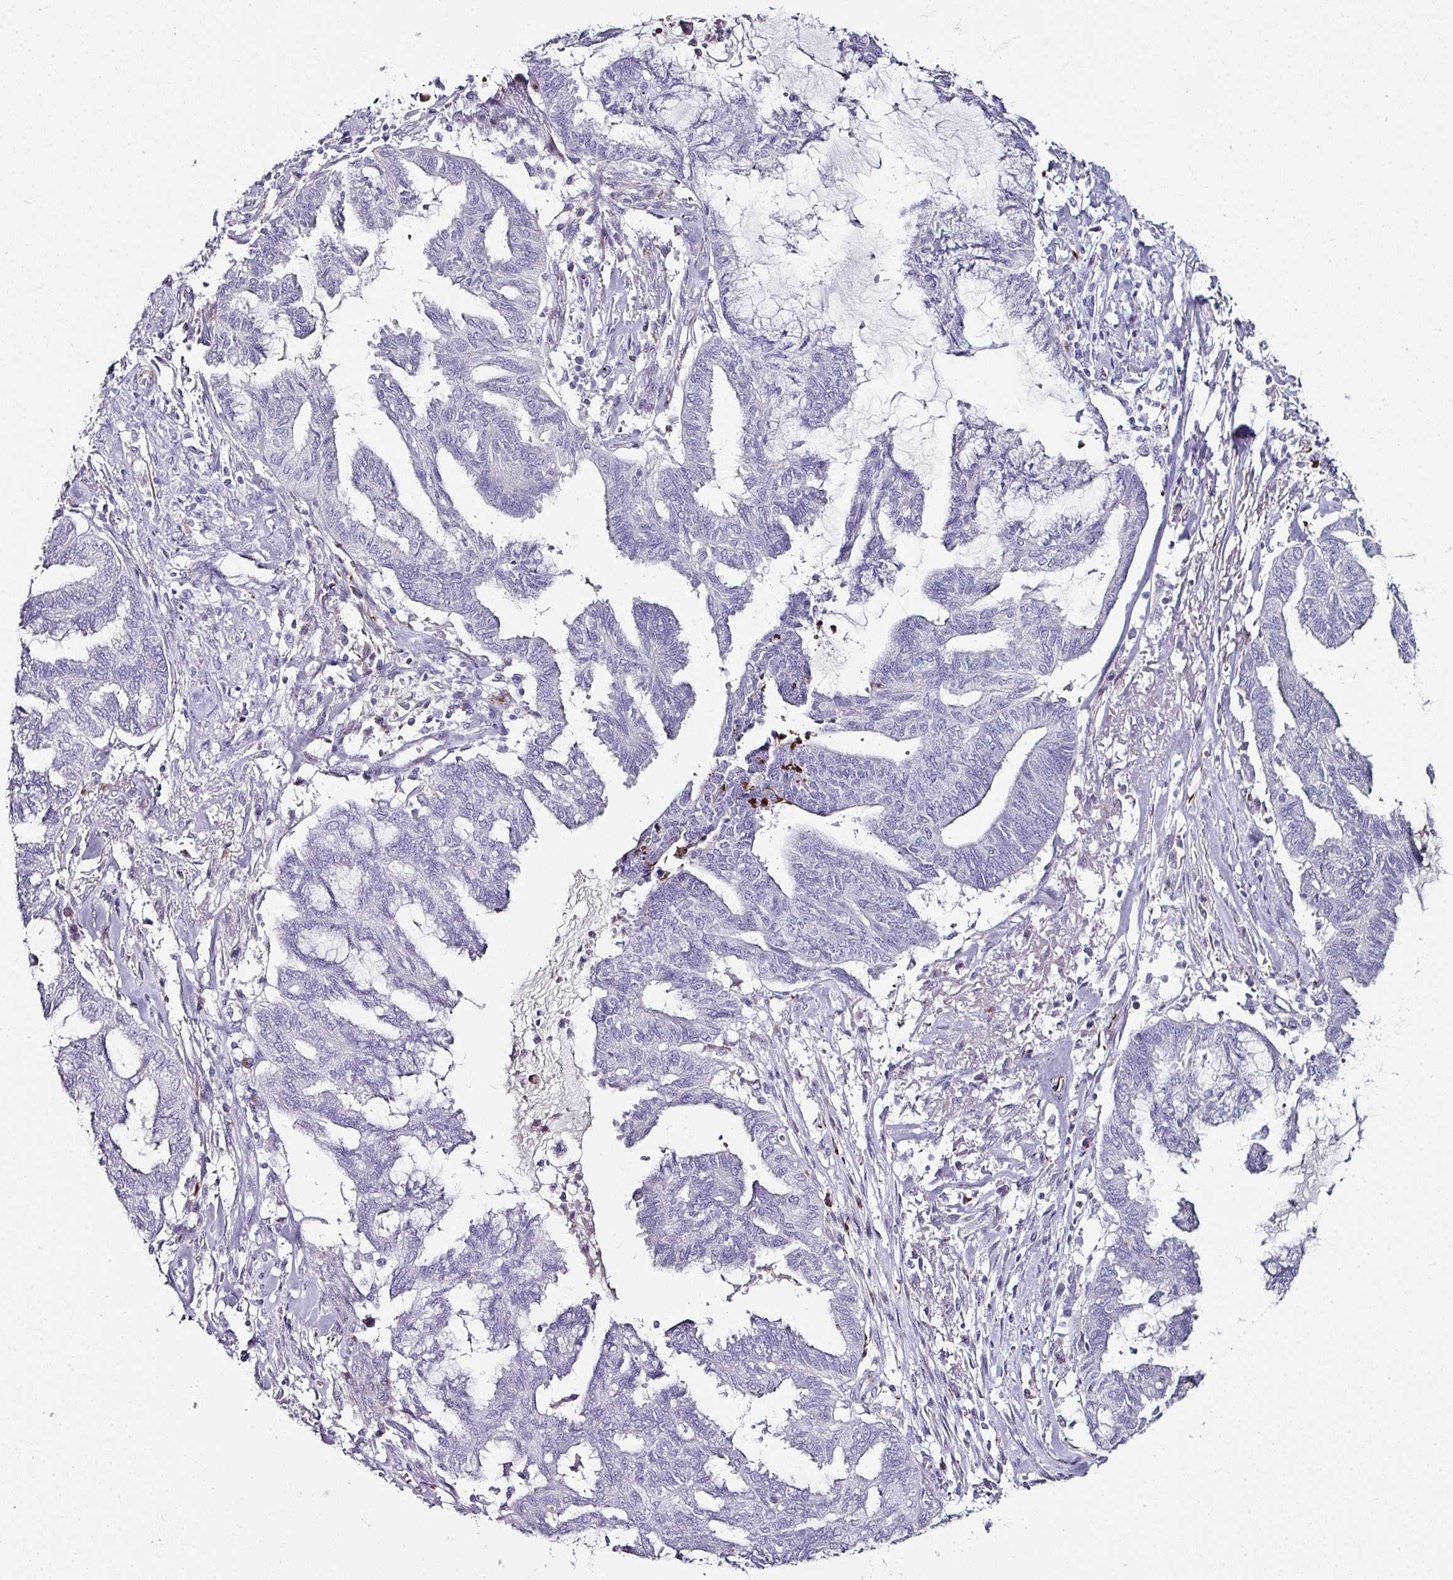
{"staining": {"intensity": "negative", "quantity": "none", "location": "none"}, "tissue": "endometrial cancer", "cell_type": "Tumor cells", "image_type": "cancer", "snomed": [{"axis": "morphology", "description": "Adenocarcinoma, NOS"}, {"axis": "topography", "description": "Endometrium"}], "caption": "Immunohistochemical staining of human endometrial cancer displays no significant staining in tumor cells.", "gene": "TMPRSS9", "patient": {"sex": "female", "age": 86}}